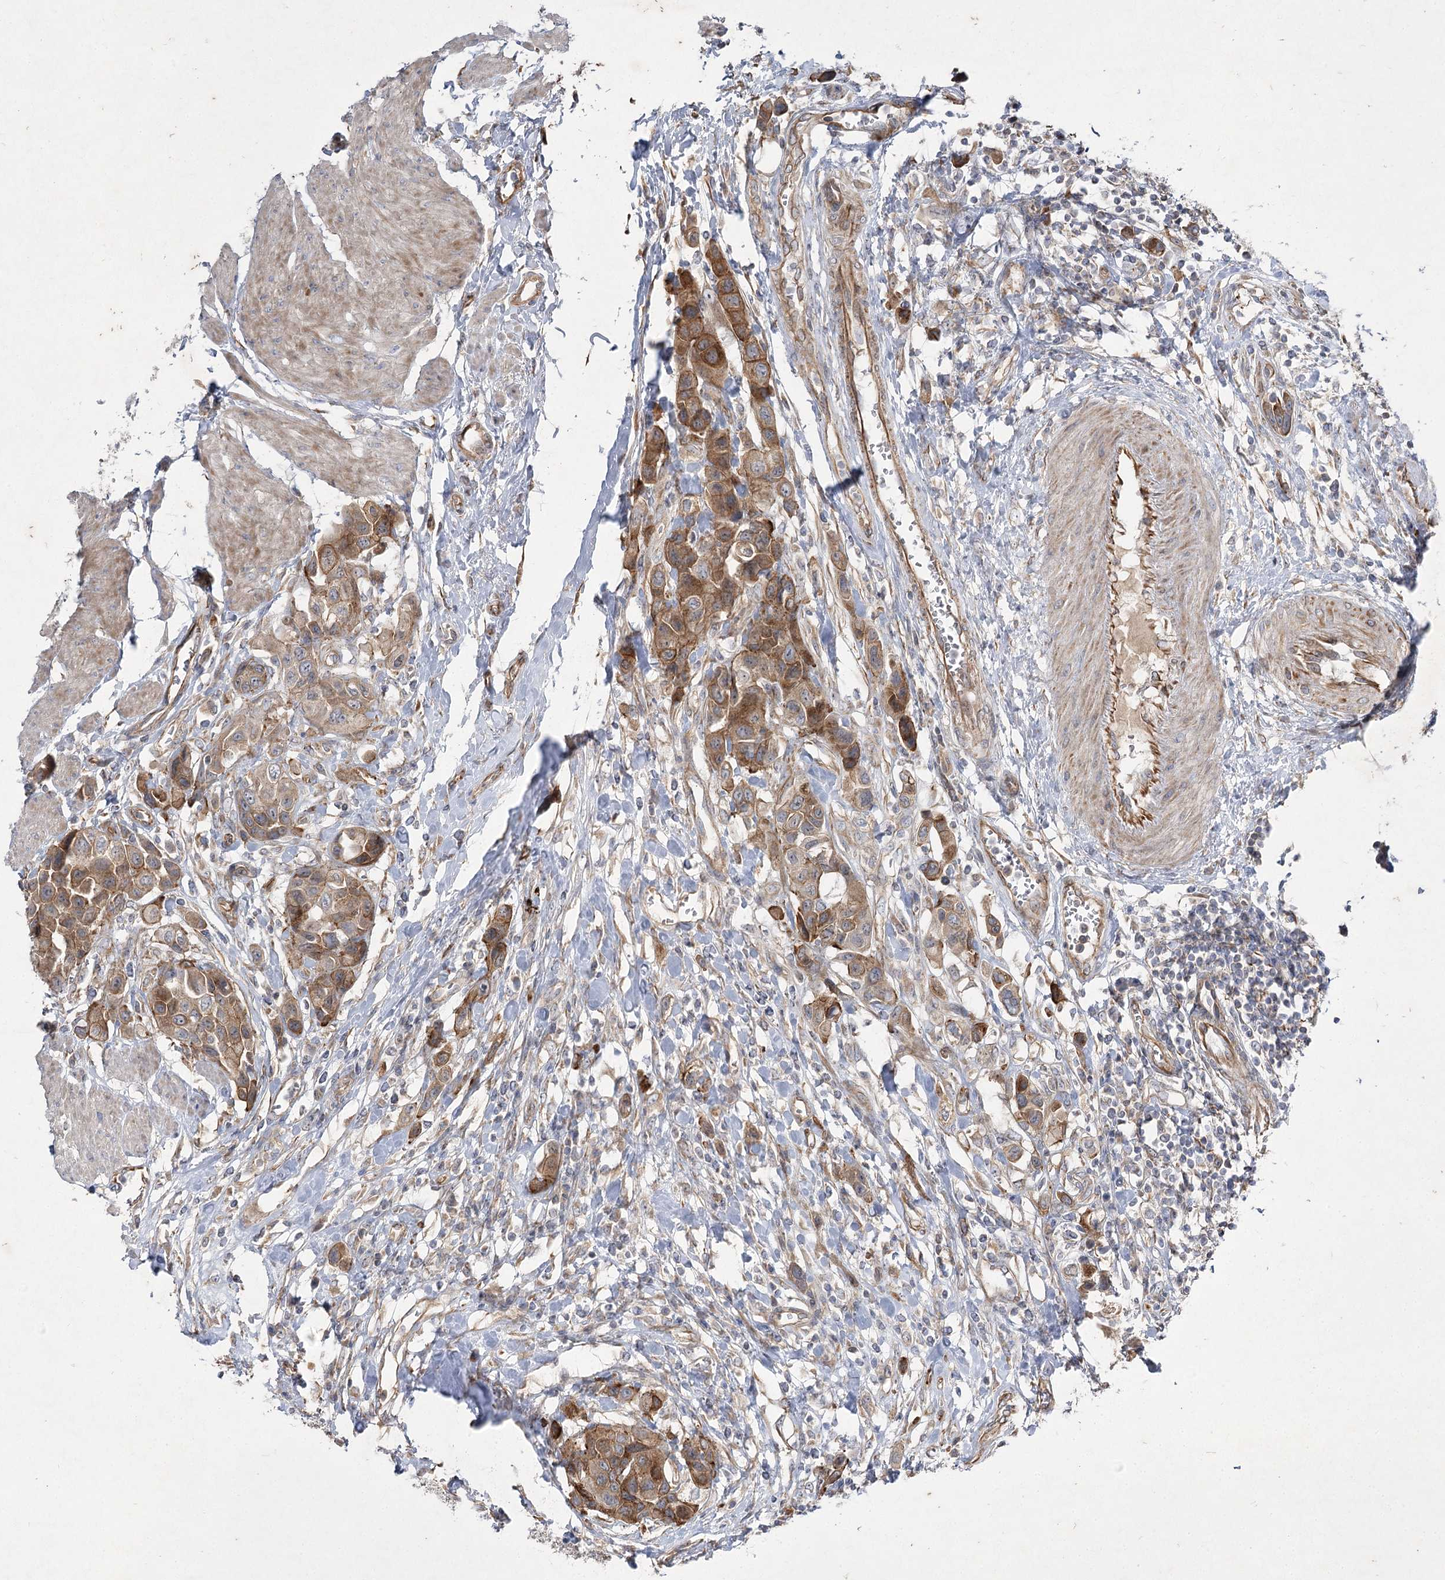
{"staining": {"intensity": "moderate", "quantity": ">75%", "location": "cytoplasmic/membranous"}, "tissue": "urothelial cancer", "cell_type": "Tumor cells", "image_type": "cancer", "snomed": [{"axis": "morphology", "description": "Urothelial carcinoma, High grade"}, {"axis": "topography", "description": "Urinary bladder"}], "caption": "Moderate cytoplasmic/membranous expression for a protein is appreciated in approximately >75% of tumor cells of urothelial cancer using immunohistochemistry (IHC).", "gene": "KIAA0825", "patient": {"sex": "male", "age": 50}}